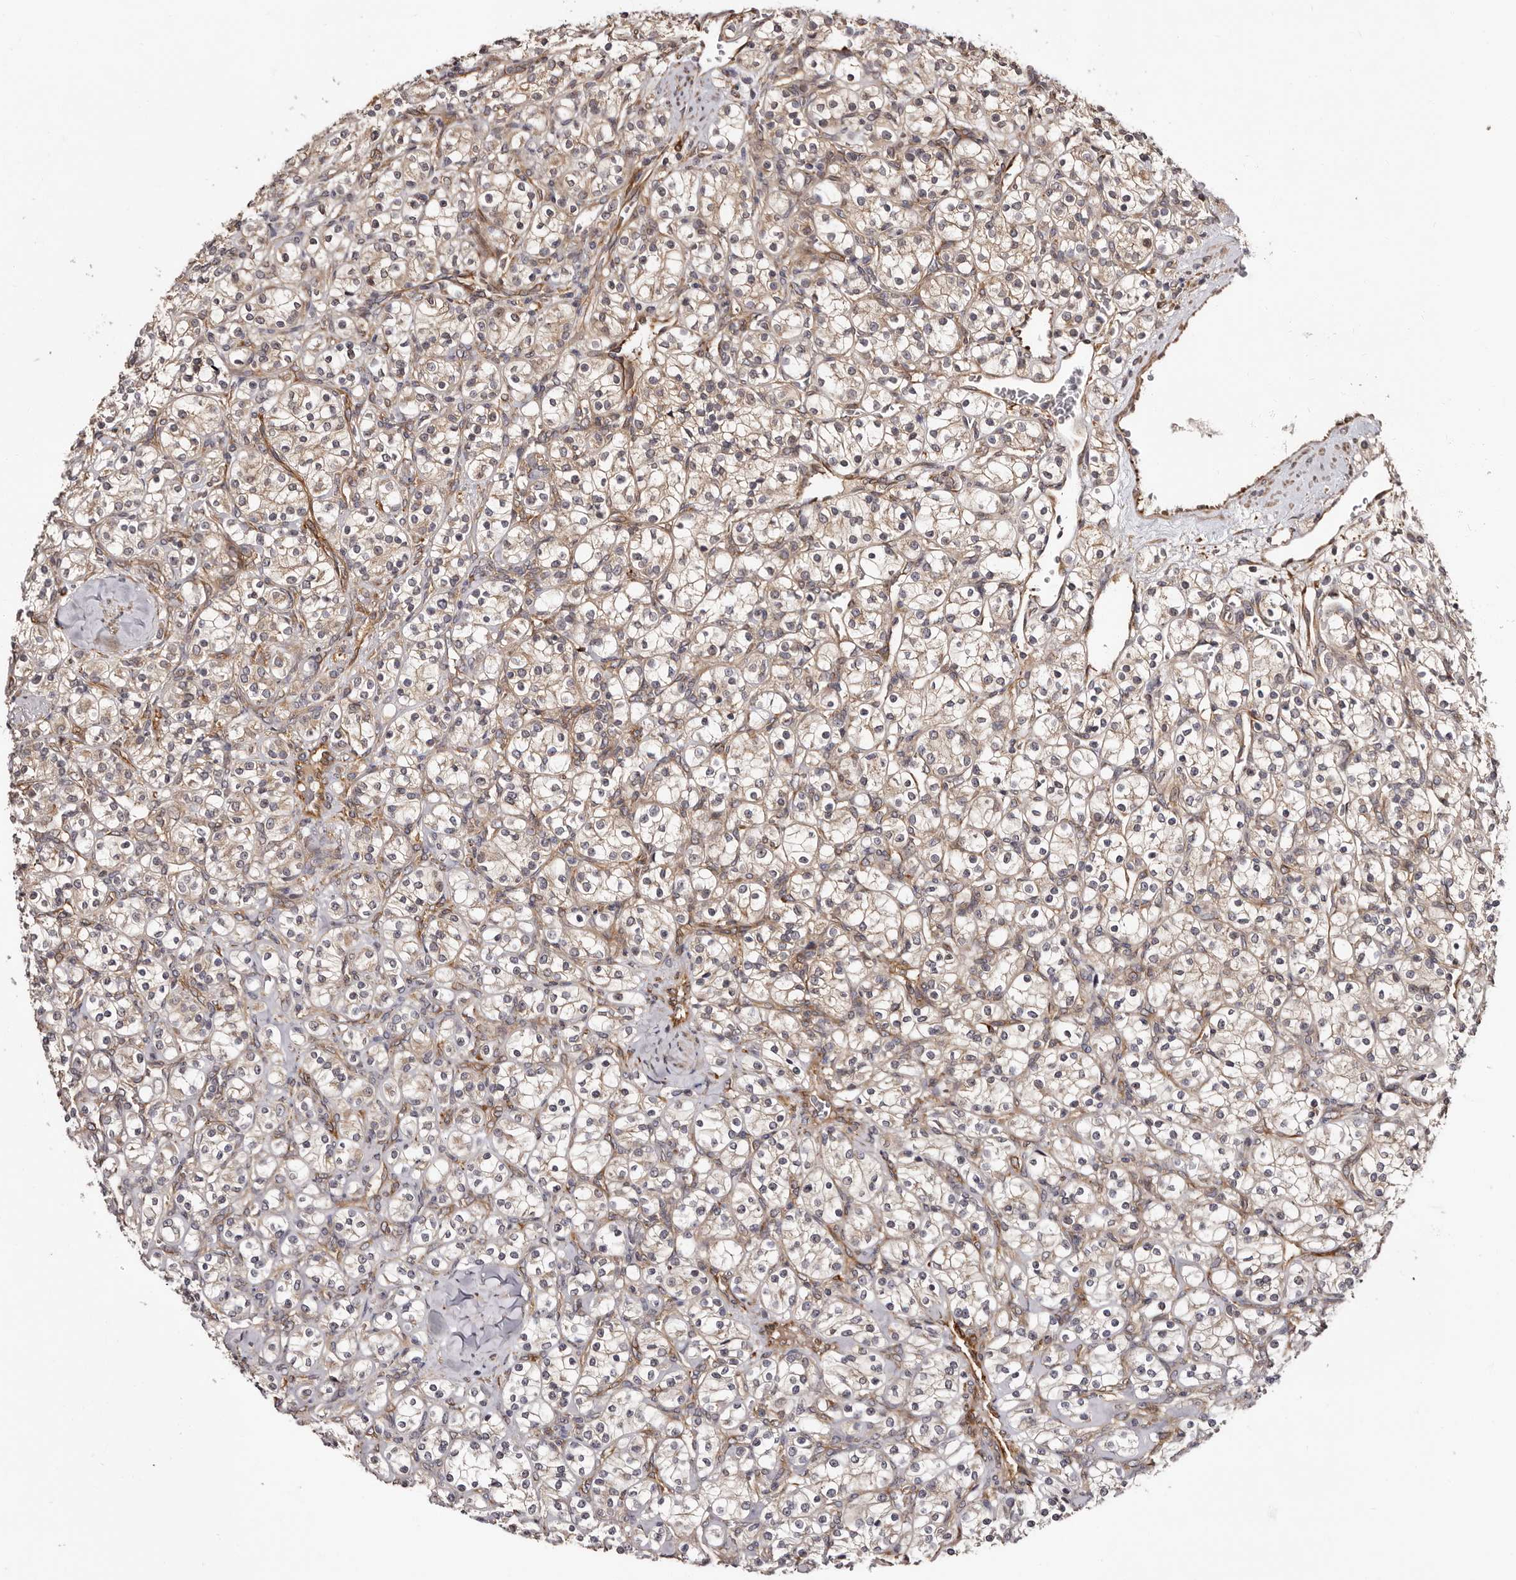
{"staining": {"intensity": "weak", "quantity": "<25%", "location": "cytoplasmic/membranous"}, "tissue": "renal cancer", "cell_type": "Tumor cells", "image_type": "cancer", "snomed": [{"axis": "morphology", "description": "Adenocarcinoma, NOS"}, {"axis": "topography", "description": "Kidney"}], "caption": "A histopathology image of human renal cancer is negative for staining in tumor cells.", "gene": "TBC1D22B", "patient": {"sex": "male", "age": 77}}